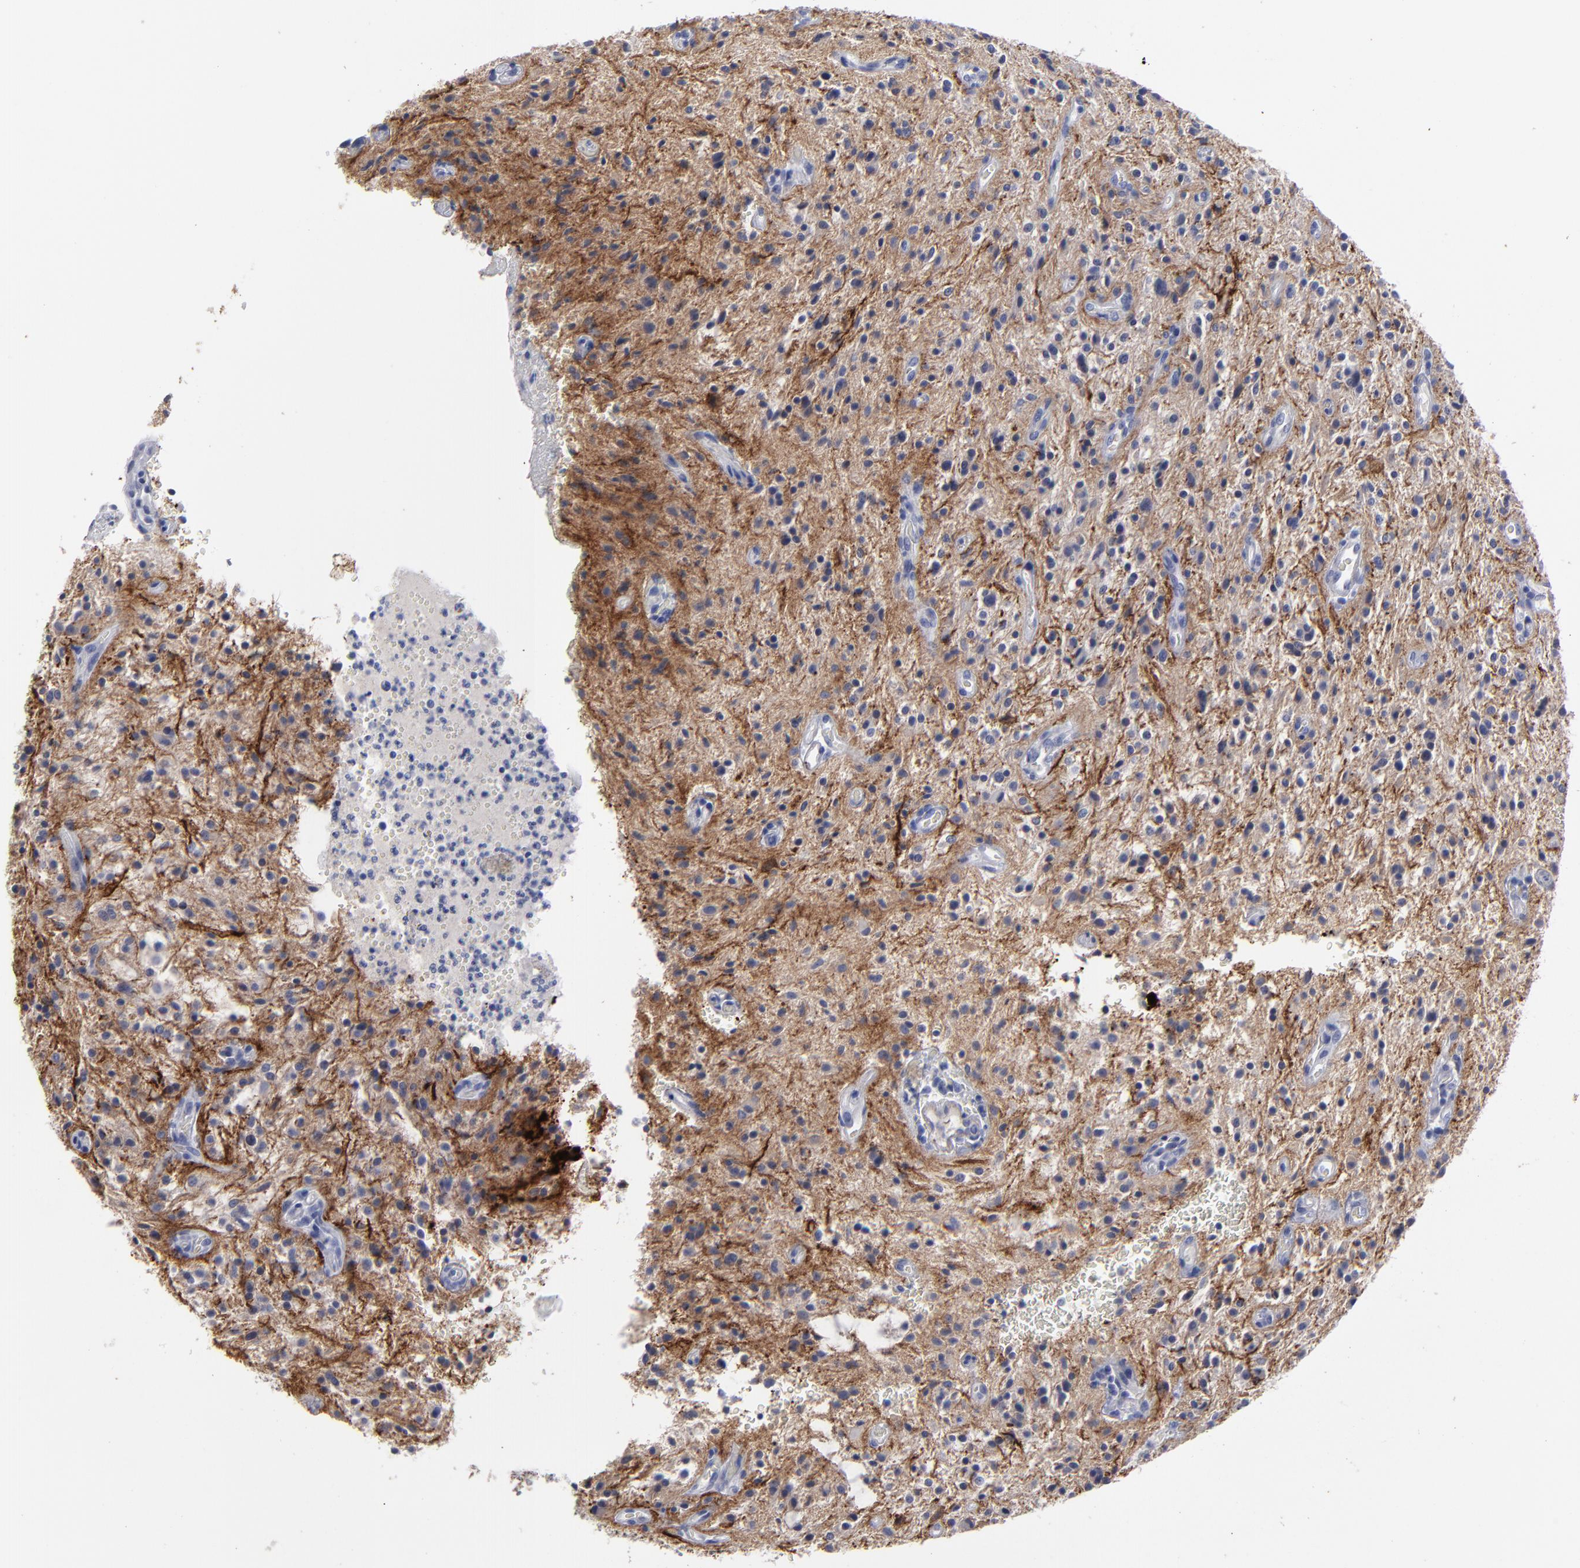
{"staining": {"intensity": "negative", "quantity": "none", "location": "none"}, "tissue": "glioma", "cell_type": "Tumor cells", "image_type": "cancer", "snomed": [{"axis": "morphology", "description": "Glioma, malignant, NOS"}, {"axis": "topography", "description": "Cerebellum"}], "caption": "Immunohistochemistry (IHC) histopathology image of human glioma stained for a protein (brown), which exhibits no positivity in tumor cells.", "gene": "CADM3", "patient": {"sex": "female", "age": 10}}